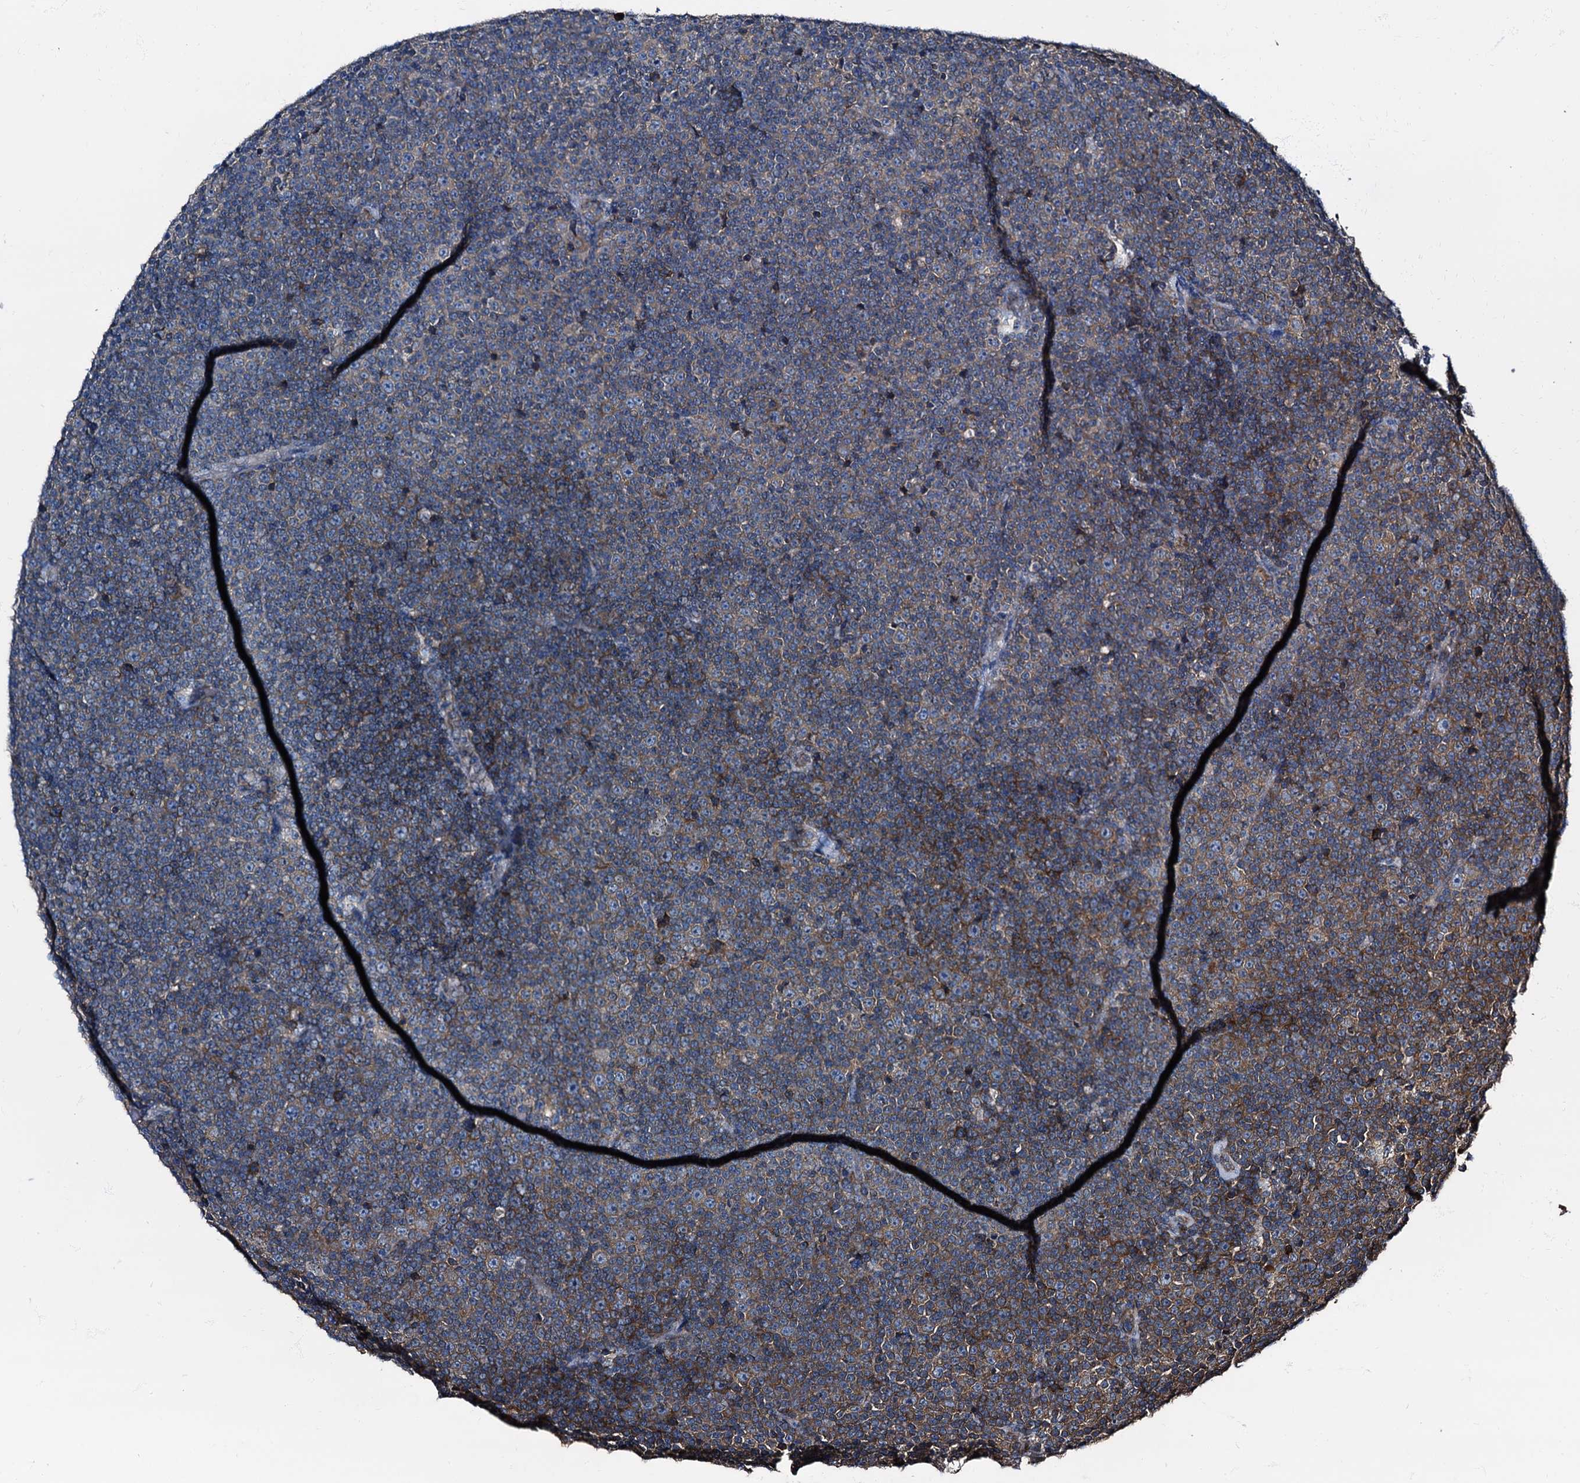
{"staining": {"intensity": "moderate", "quantity": "25%-75%", "location": "cytoplasmic/membranous"}, "tissue": "lymphoma", "cell_type": "Tumor cells", "image_type": "cancer", "snomed": [{"axis": "morphology", "description": "Malignant lymphoma, non-Hodgkin's type, Low grade"}, {"axis": "topography", "description": "Lymph node"}], "caption": "Human lymphoma stained with a protein marker shows moderate staining in tumor cells.", "gene": "ATP2C1", "patient": {"sex": "female", "age": 67}}